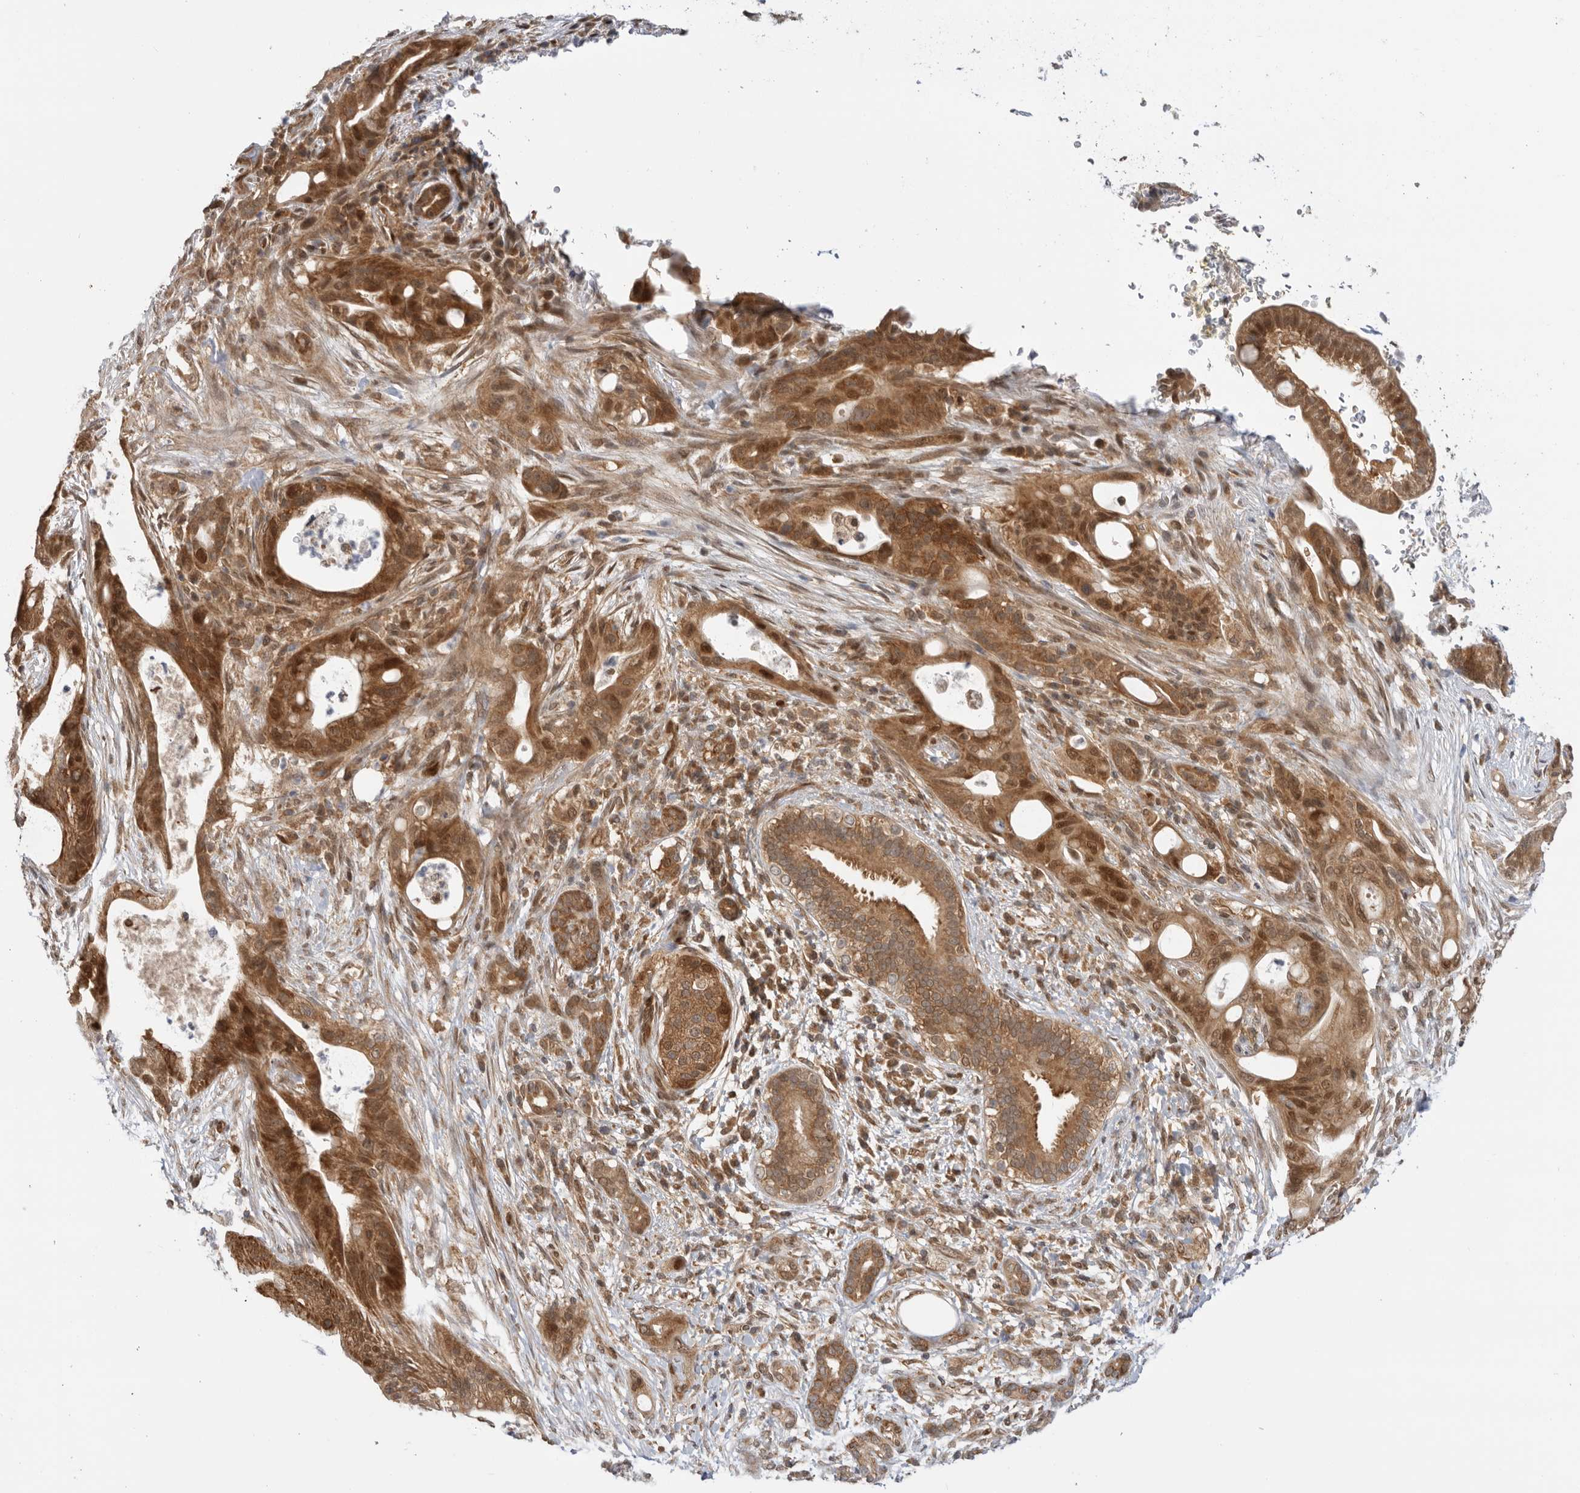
{"staining": {"intensity": "moderate", "quantity": ">75%", "location": "cytoplasmic/membranous,nuclear"}, "tissue": "pancreatic cancer", "cell_type": "Tumor cells", "image_type": "cancer", "snomed": [{"axis": "morphology", "description": "Adenocarcinoma, NOS"}, {"axis": "topography", "description": "Pancreas"}], "caption": "IHC image of adenocarcinoma (pancreatic) stained for a protein (brown), which demonstrates medium levels of moderate cytoplasmic/membranous and nuclear expression in about >75% of tumor cells.", "gene": "DCAF8", "patient": {"sex": "male", "age": 58}}